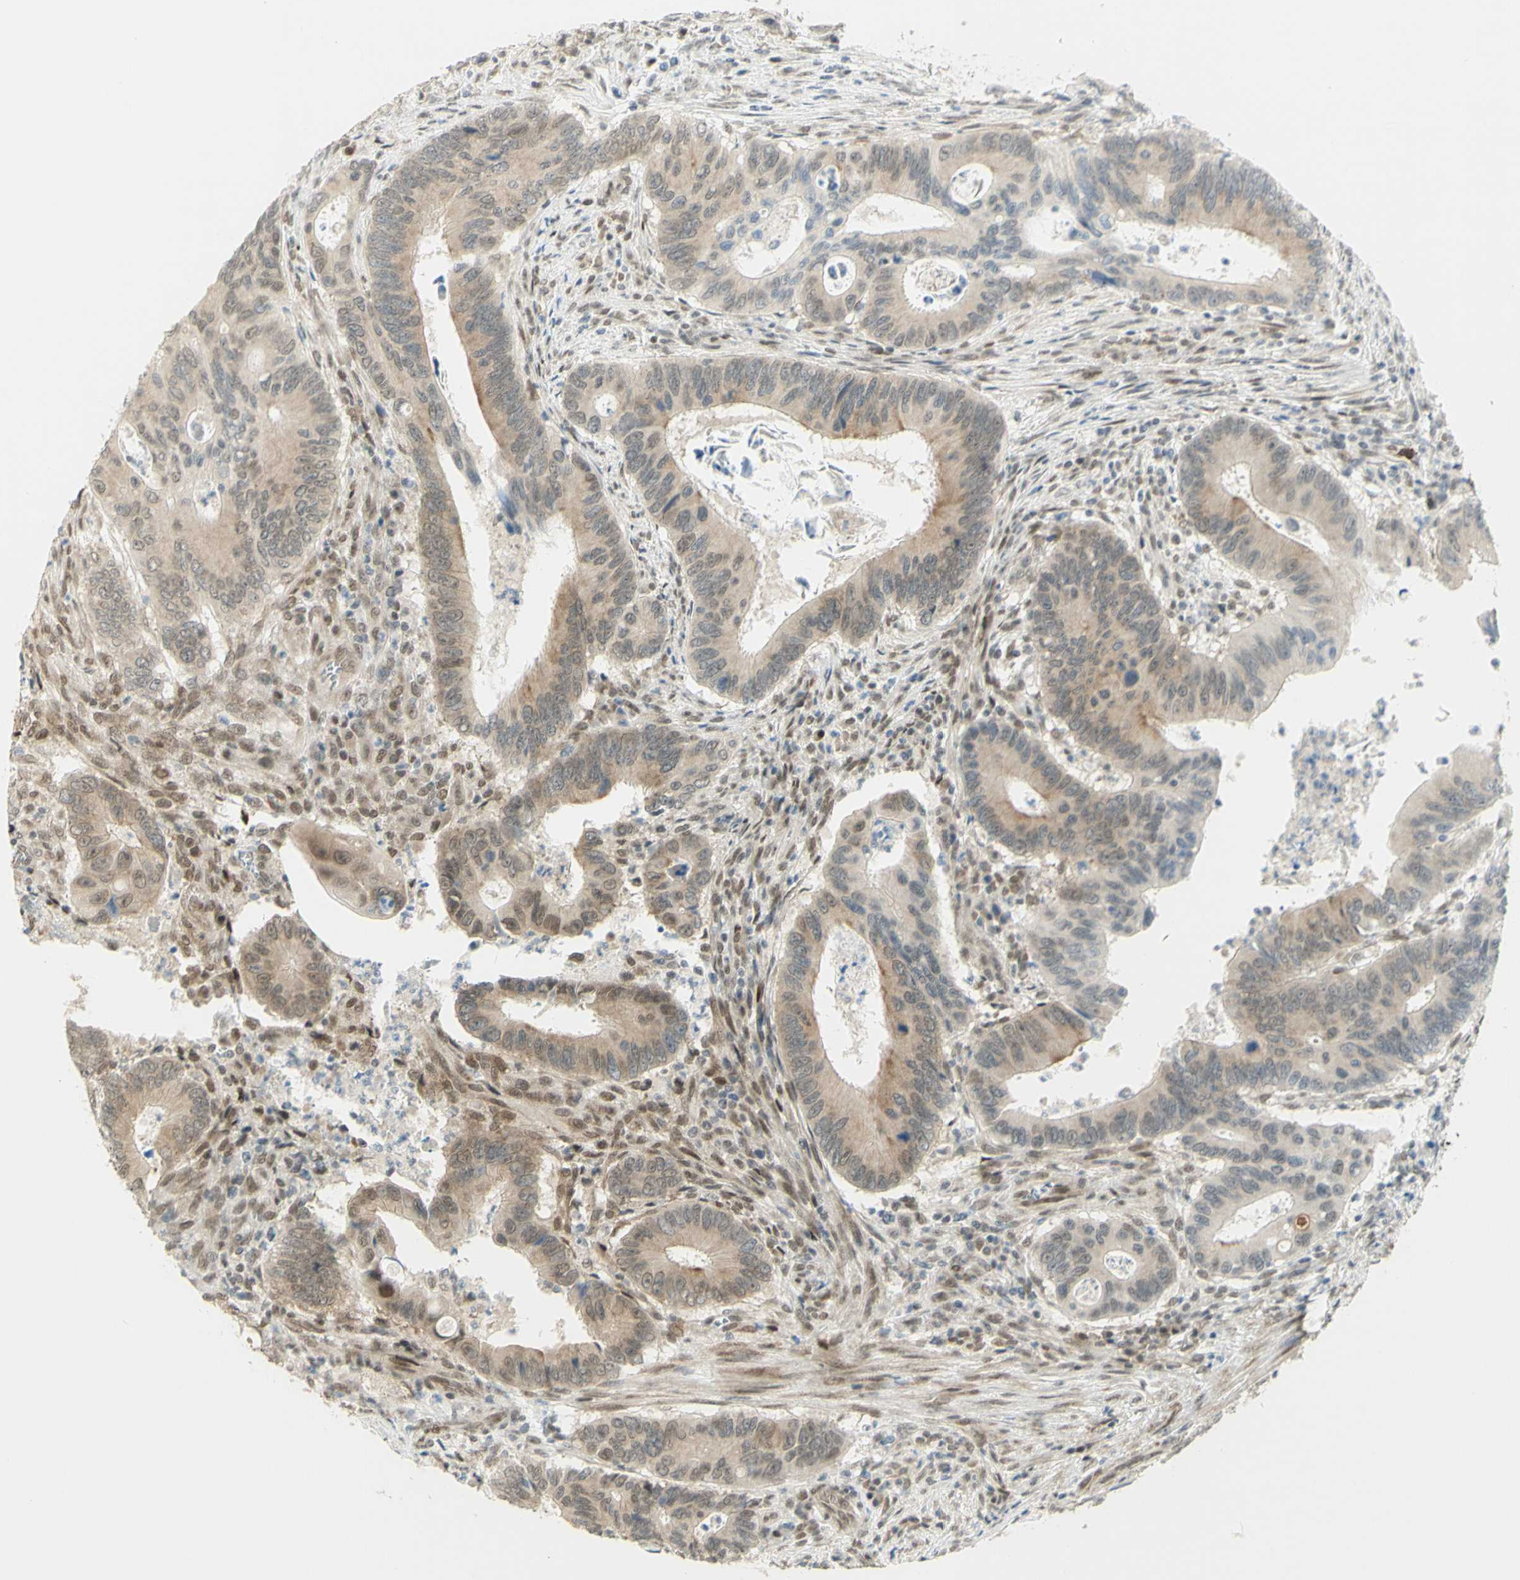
{"staining": {"intensity": "weak", "quantity": "25%-75%", "location": "cytoplasmic/membranous,nuclear"}, "tissue": "colorectal cancer", "cell_type": "Tumor cells", "image_type": "cancer", "snomed": [{"axis": "morphology", "description": "Inflammation, NOS"}, {"axis": "morphology", "description": "Adenocarcinoma, NOS"}, {"axis": "topography", "description": "Colon"}], "caption": "The image shows a brown stain indicating the presence of a protein in the cytoplasmic/membranous and nuclear of tumor cells in colorectal cancer.", "gene": "DDX1", "patient": {"sex": "male", "age": 72}}